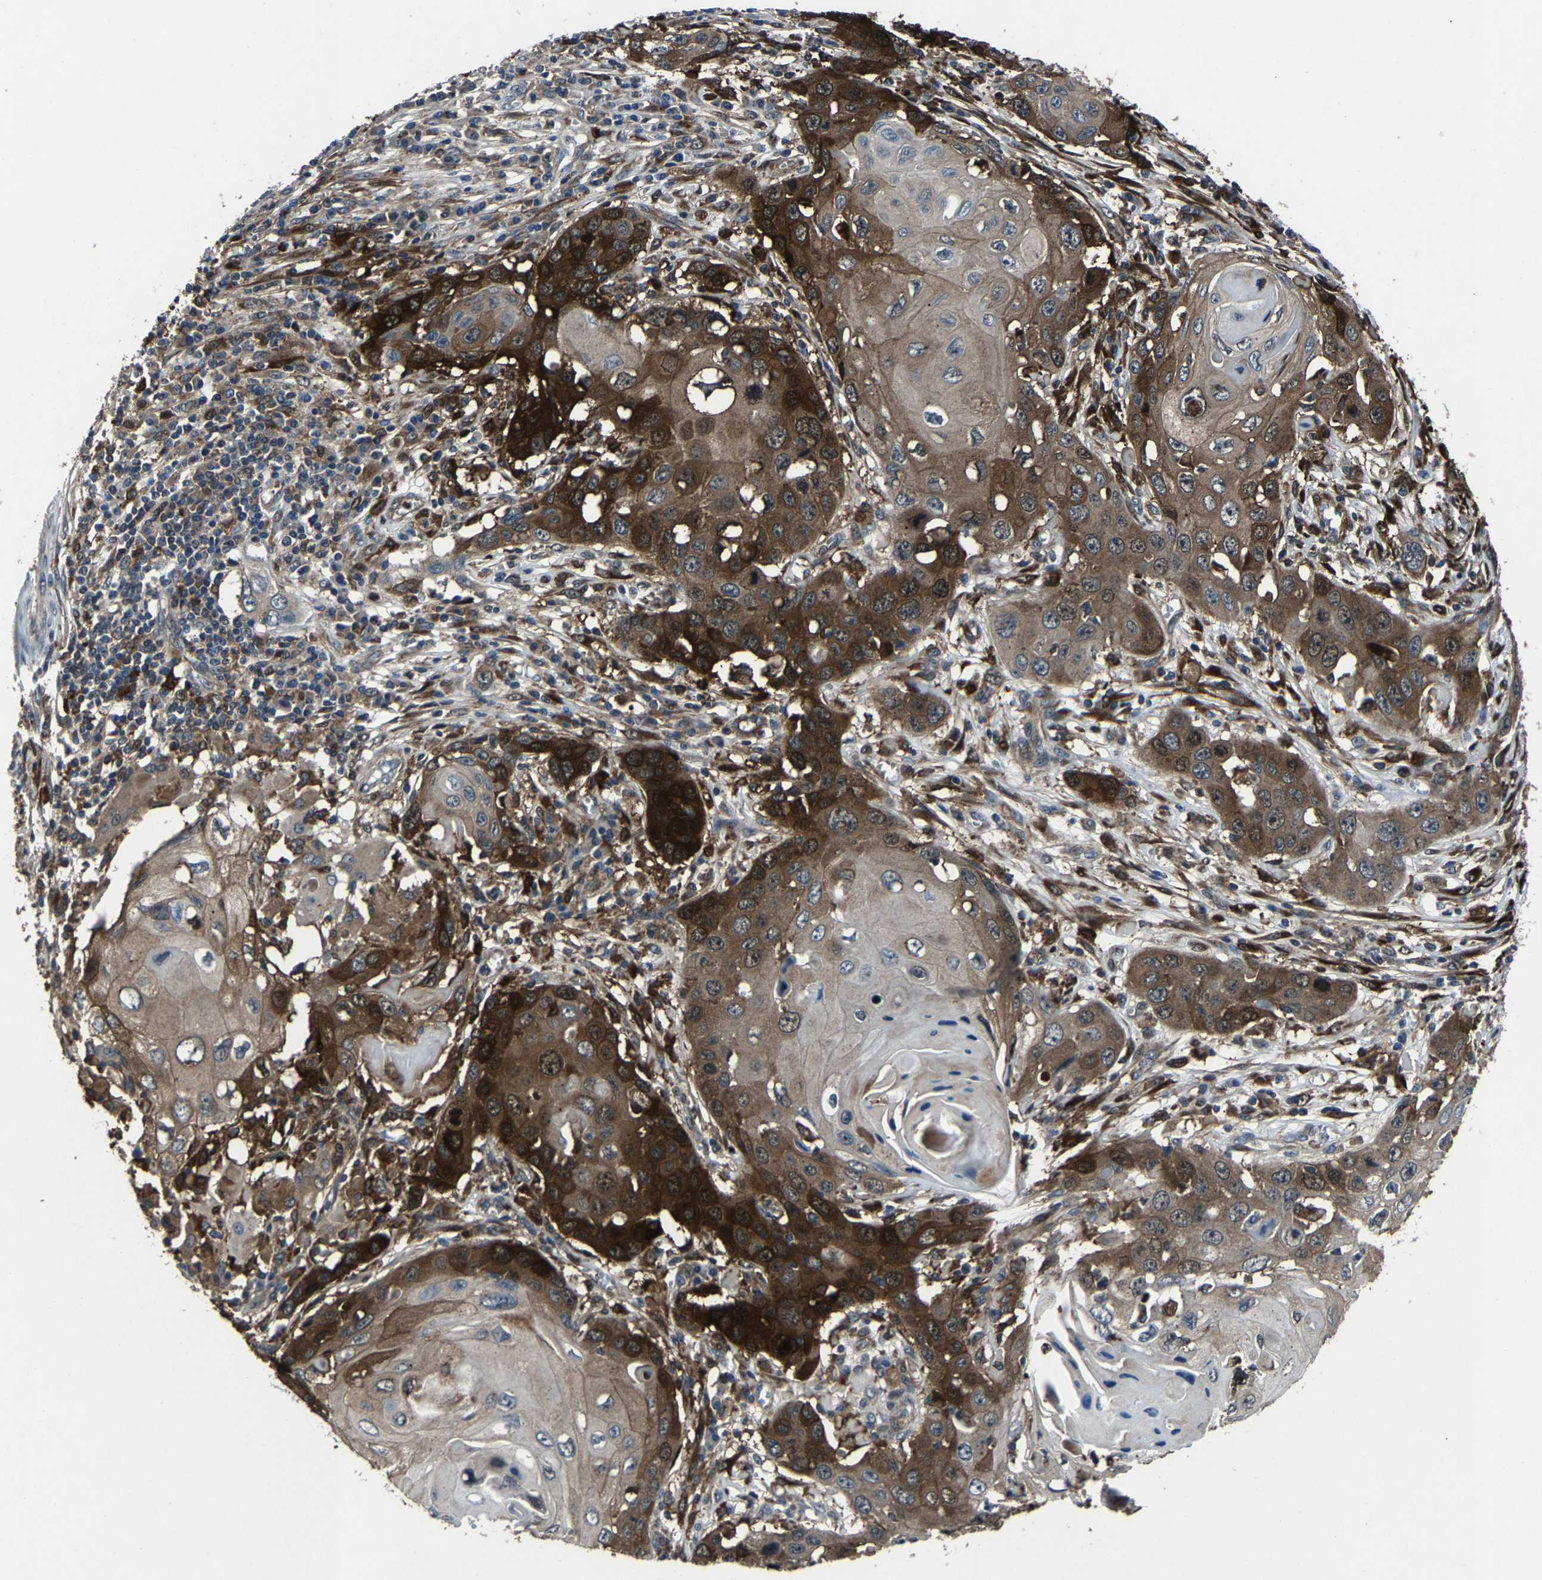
{"staining": {"intensity": "strong", "quantity": ">75%", "location": "cytoplasmic/membranous"}, "tissue": "skin cancer", "cell_type": "Tumor cells", "image_type": "cancer", "snomed": [{"axis": "morphology", "description": "Squamous cell carcinoma, NOS"}, {"axis": "topography", "description": "Skin"}], "caption": "Skin cancer (squamous cell carcinoma) stained for a protein demonstrates strong cytoplasmic/membranous positivity in tumor cells.", "gene": "PCNX2", "patient": {"sex": "male", "age": 55}}